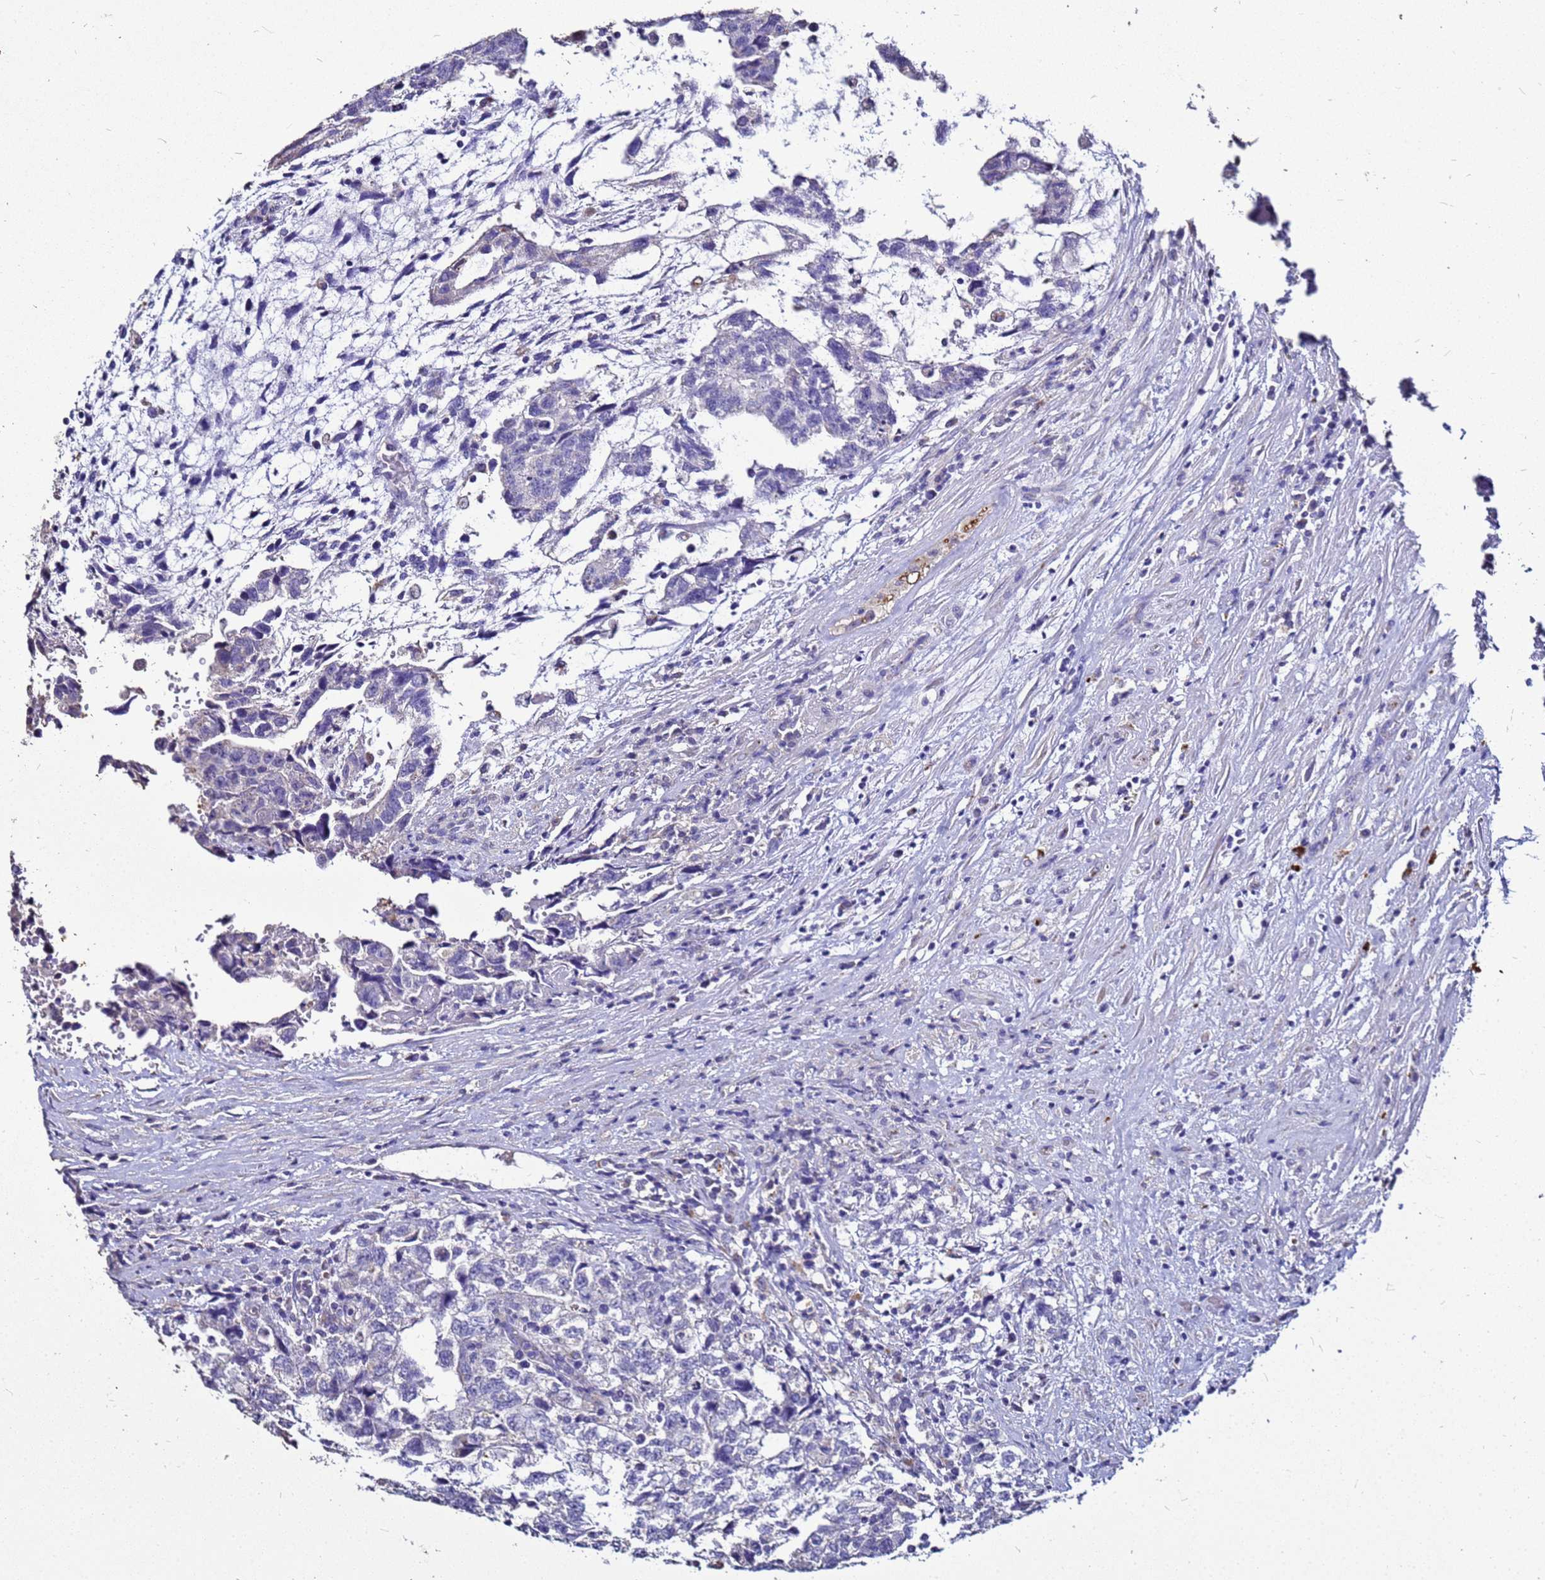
{"staining": {"intensity": "negative", "quantity": "none", "location": "none"}, "tissue": "testis cancer", "cell_type": "Tumor cells", "image_type": "cancer", "snomed": [{"axis": "morphology", "description": "Carcinoma, Embryonal, NOS"}, {"axis": "topography", "description": "Testis"}], "caption": "Immunohistochemistry histopathology image of human testis cancer (embryonal carcinoma) stained for a protein (brown), which exhibits no positivity in tumor cells. (DAB IHC visualized using brightfield microscopy, high magnification).", "gene": "S100A2", "patient": {"sex": "male", "age": 36}}